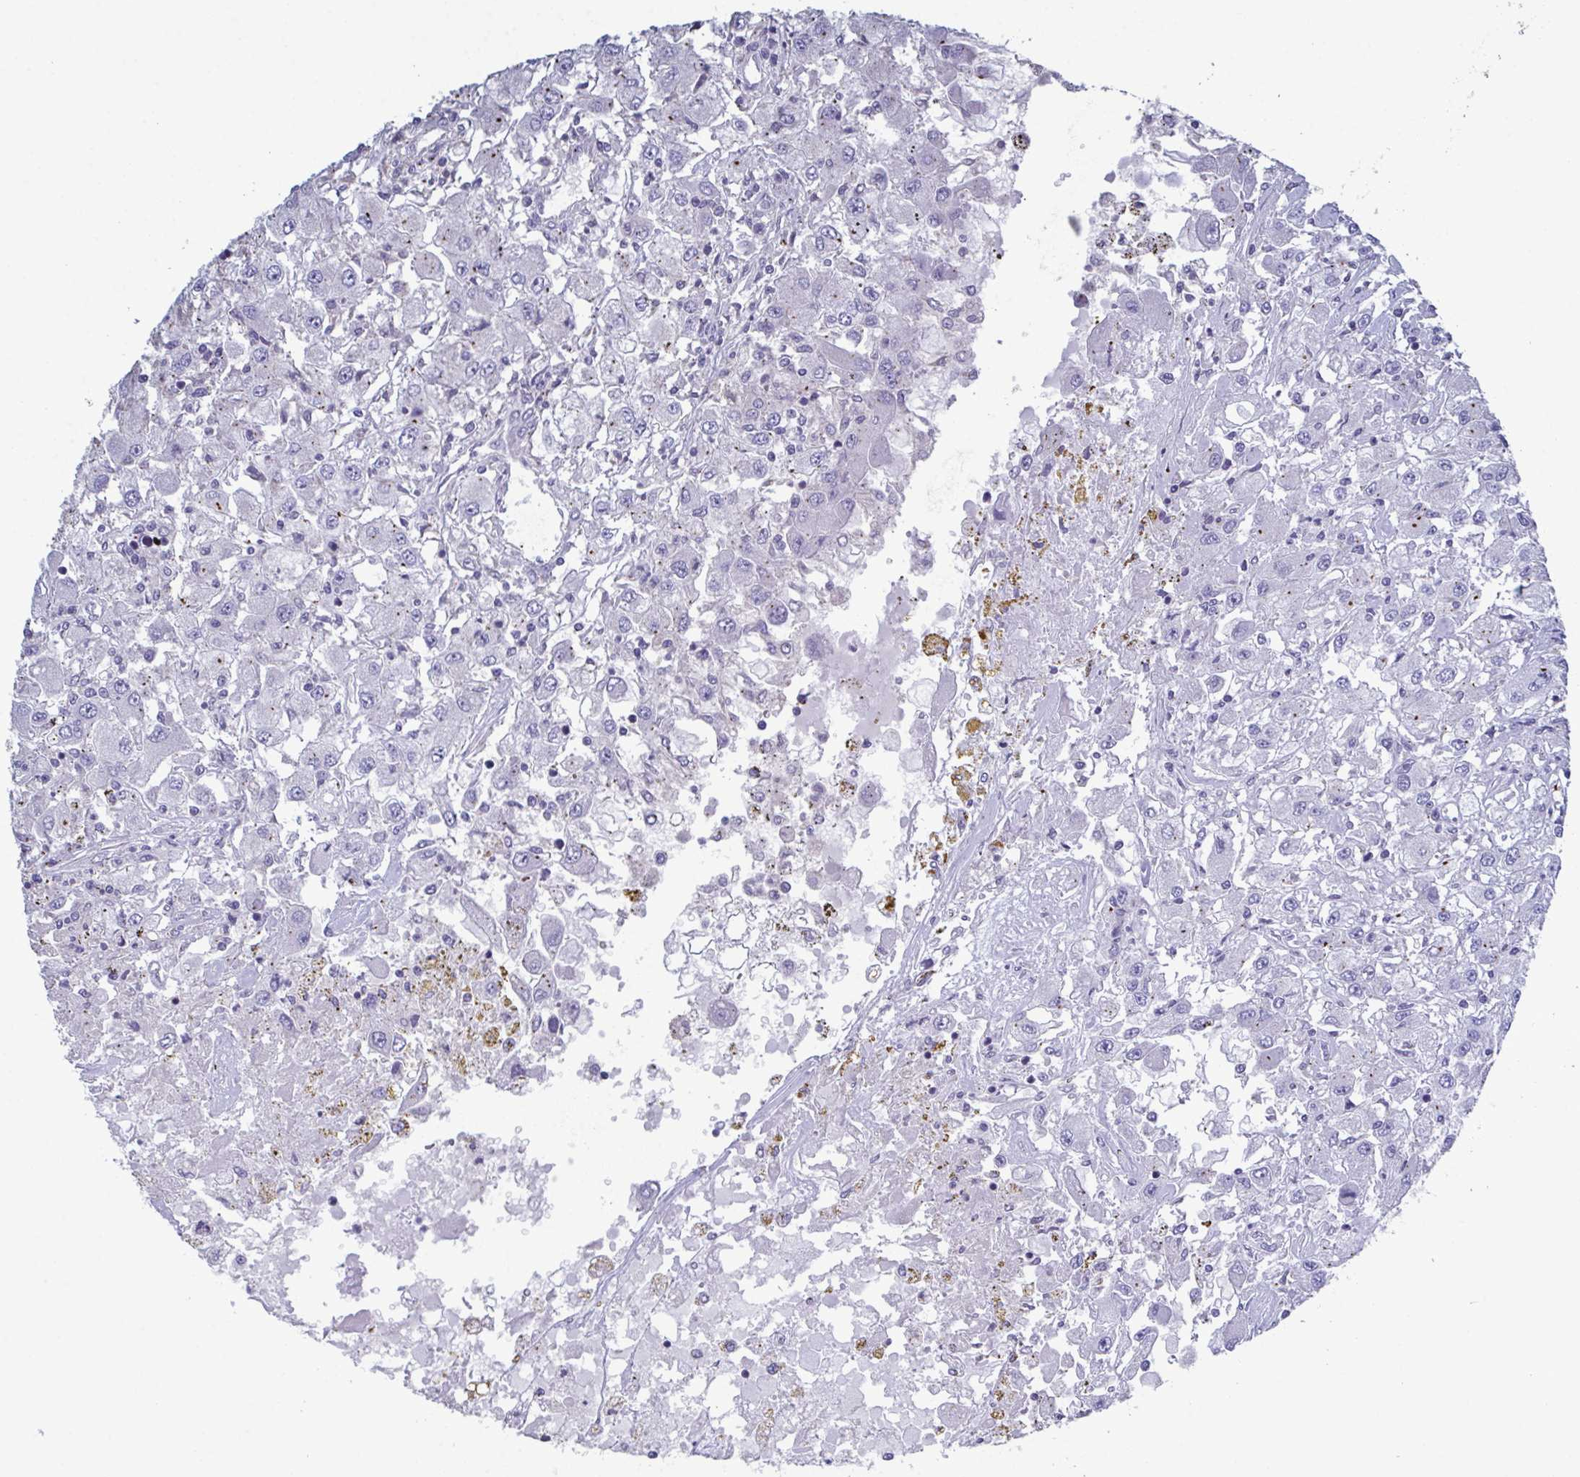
{"staining": {"intensity": "negative", "quantity": "none", "location": "none"}, "tissue": "renal cancer", "cell_type": "Tumor cells", "image_type": "cancer", "snomed": [{"axis": "morphology", "description": "Adenocarcinoma, NOS"}, {"axis": "topography", "description": "Kidney"}], "caption": "Image shows no protein expression in tumor cells of renal cancer (adenocarcinoma) tissue. (Brightfield microscopy of DAB (3,3'-diaminobenzidine) immunohistochemistry at high magnification).", "gene": "GLDC", "patient": {"sex": "female", "age": 67}}